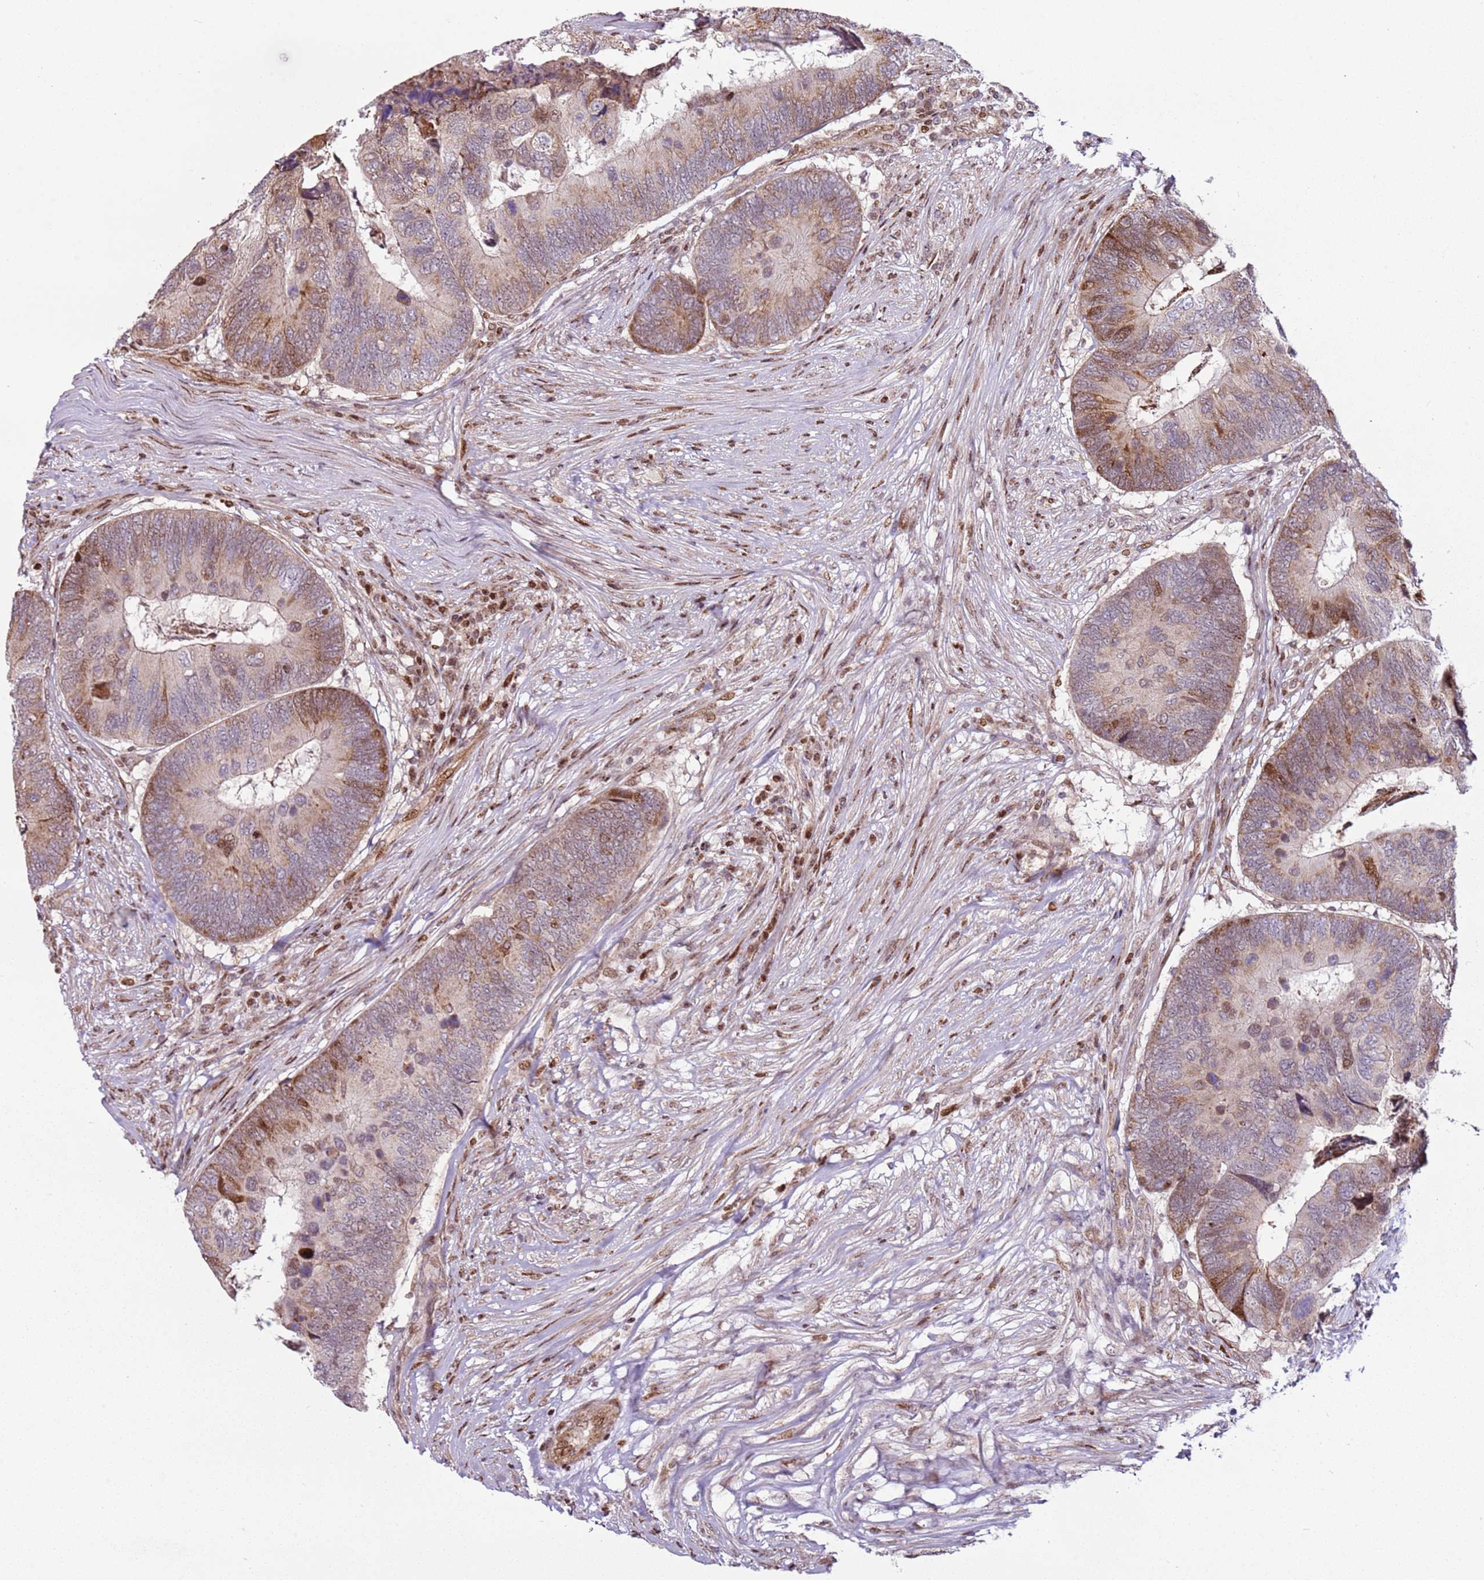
{"staining": {"intensity": "moderate", "quantity": "25%-75%", "location": "cytoplasmic/membranous"}, "tissue": "colorectal cancer", "cell_type": "Tumor cells", "image_type": "cancer", "snomed": [{"axis": "morphology", "description": "Adenocarcinoma, NOS"}, {"axis": "topography", "description": "Colon"}], "caption": "Tumor cells demonstrate moderate cytoplasmic/membranous expression in approximately 25%-75% of cells in colorectal cancer (adenocarcinoma).", "gene": "PCTP", "patient": {"sex": "female", "age": 67}}